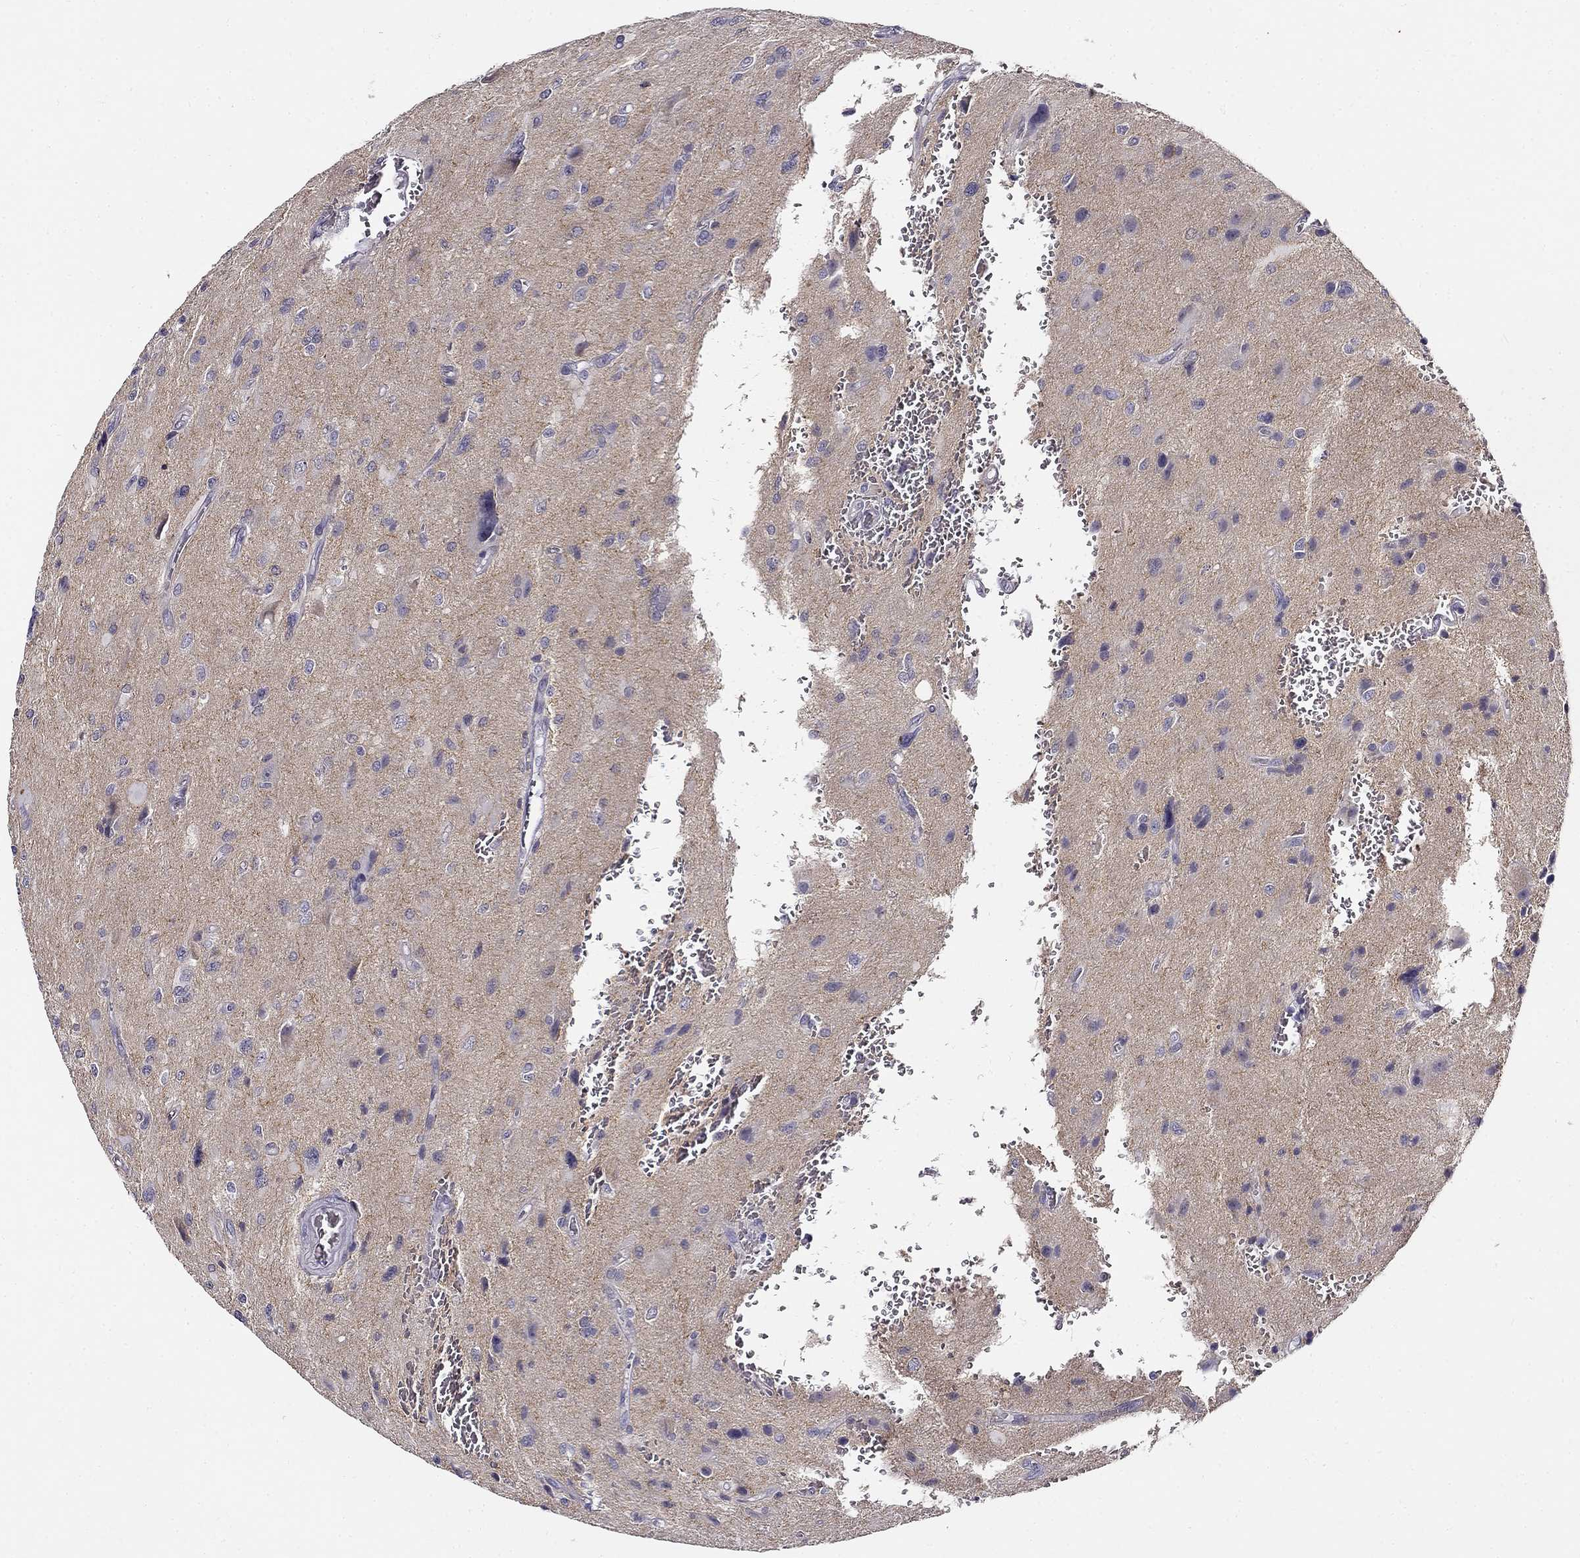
{"staining": {"intensity": "negative", "quantity": "none", "location": "none"}, "tissue": "glioma", "cell_type": "Tumor cells", "image_type": "cancer", "snomed": [{"axis": "morphology", "description": "Glioma, malignant, NOS"}, {"axis": "morphology", "description": "Glioma, malignant, High grade"}, {"axis": "topography", "description": "Brain"}], "caption": "DAB (3,3'-diaminobenzidine) immunohistochemical staining of human malignant high-grade glioma demonstrates no significant positivity in tumor cells.", "gene": "CNR1", "patient": {"sex": "female", "age": 71}}